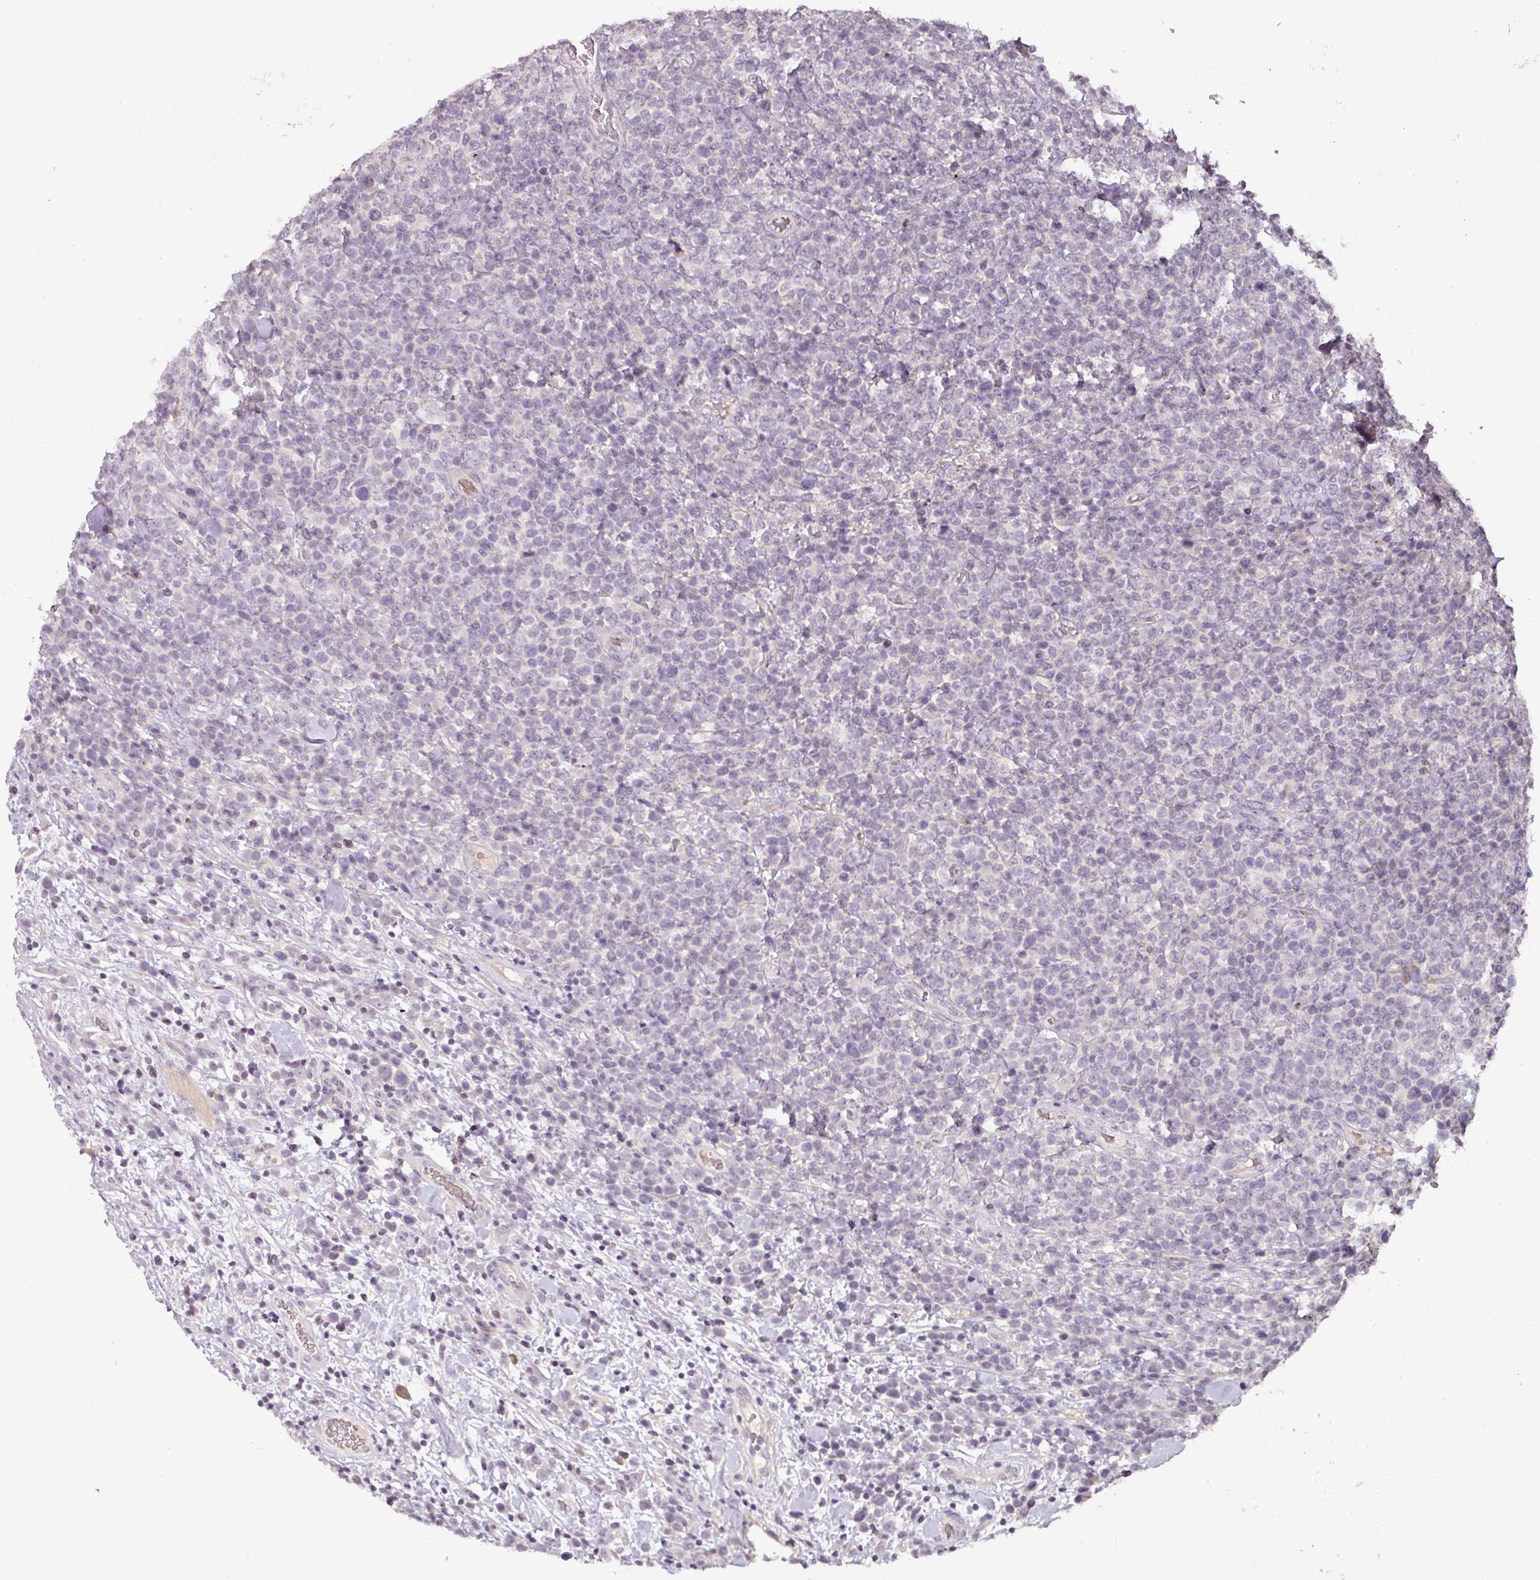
{"staining": {"intensity": "negative", "quantity": "none", "location": "none"}, "tissue": "lymphoma", "cell_type": "Tumor cells", "image_type": "cancer", "snomed": [{"axis": "morphology", "description": "Malignant lymphoma, non-Hodgkin's type, High grade"}, {"axis": "topography", "description": "Soft tissue"}], "caption": "The image reveals no staining of tumor cells in lymphoma.", "gene": "SLC5A10", "patient": {"sex": "female", "age": 56}}